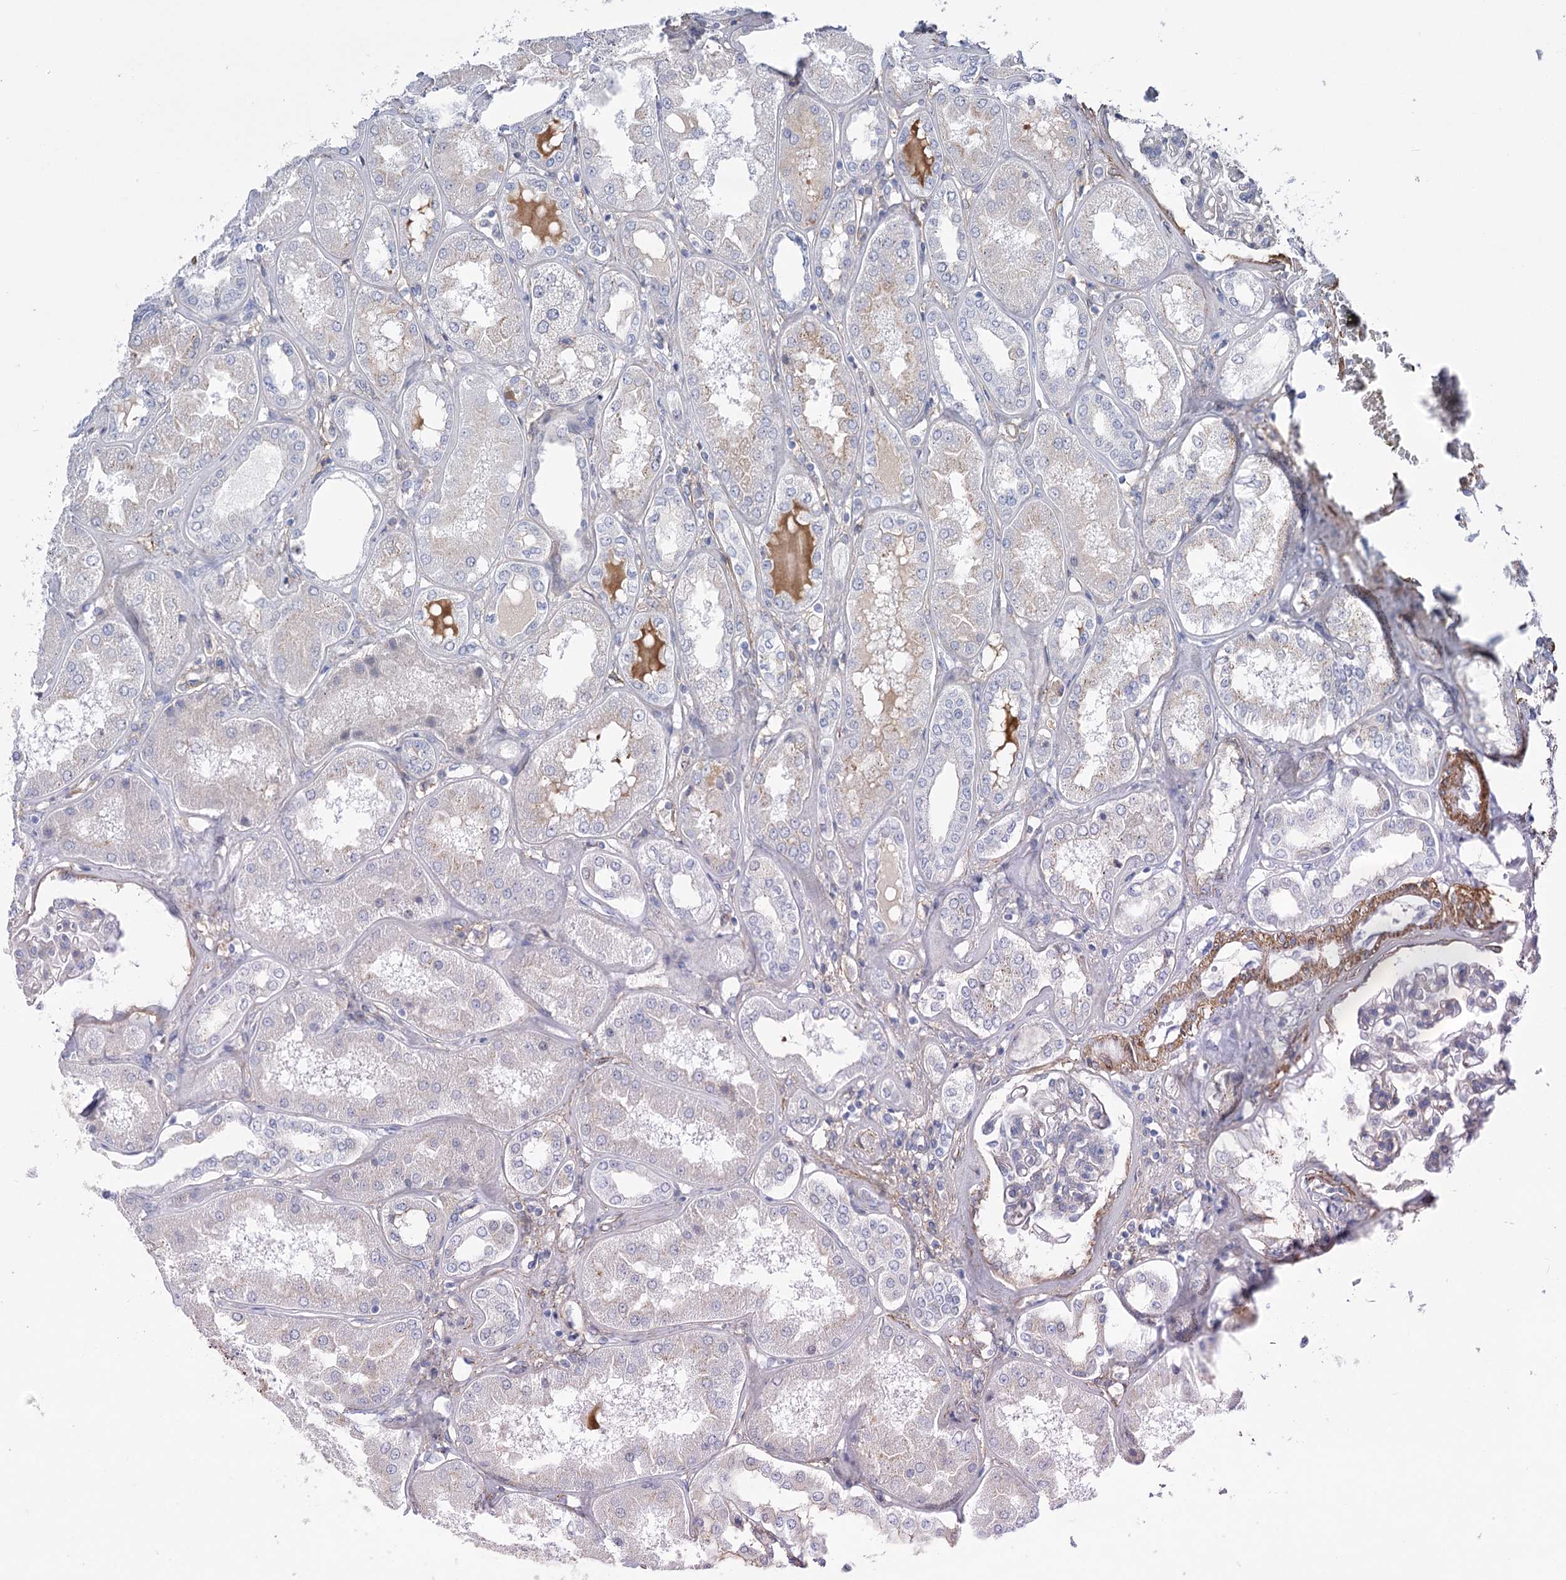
{"staining": {"intensity": "negative", "quantity": "none", "location": "none"}, "tissue": "kidney", "cell_type": "Cells in glomeruli", "image_type": "normal", "snomed": [{"axis": "morphology", "description": "Normal tissue, NOS"}, {"axis": "topography", "description": "Kidney"}], "caption": "Immunohistochemical staining of normal kidney exhibits no significant positivity in cells in glomeruli. The staining was performed using DAB to visualize the protein expression in brown, while the nuclei were stained in blue with hematoxylin (Magnification: 20x).", "gene": "WASHC3", "patient": {"sex": "female", "age": 56}}